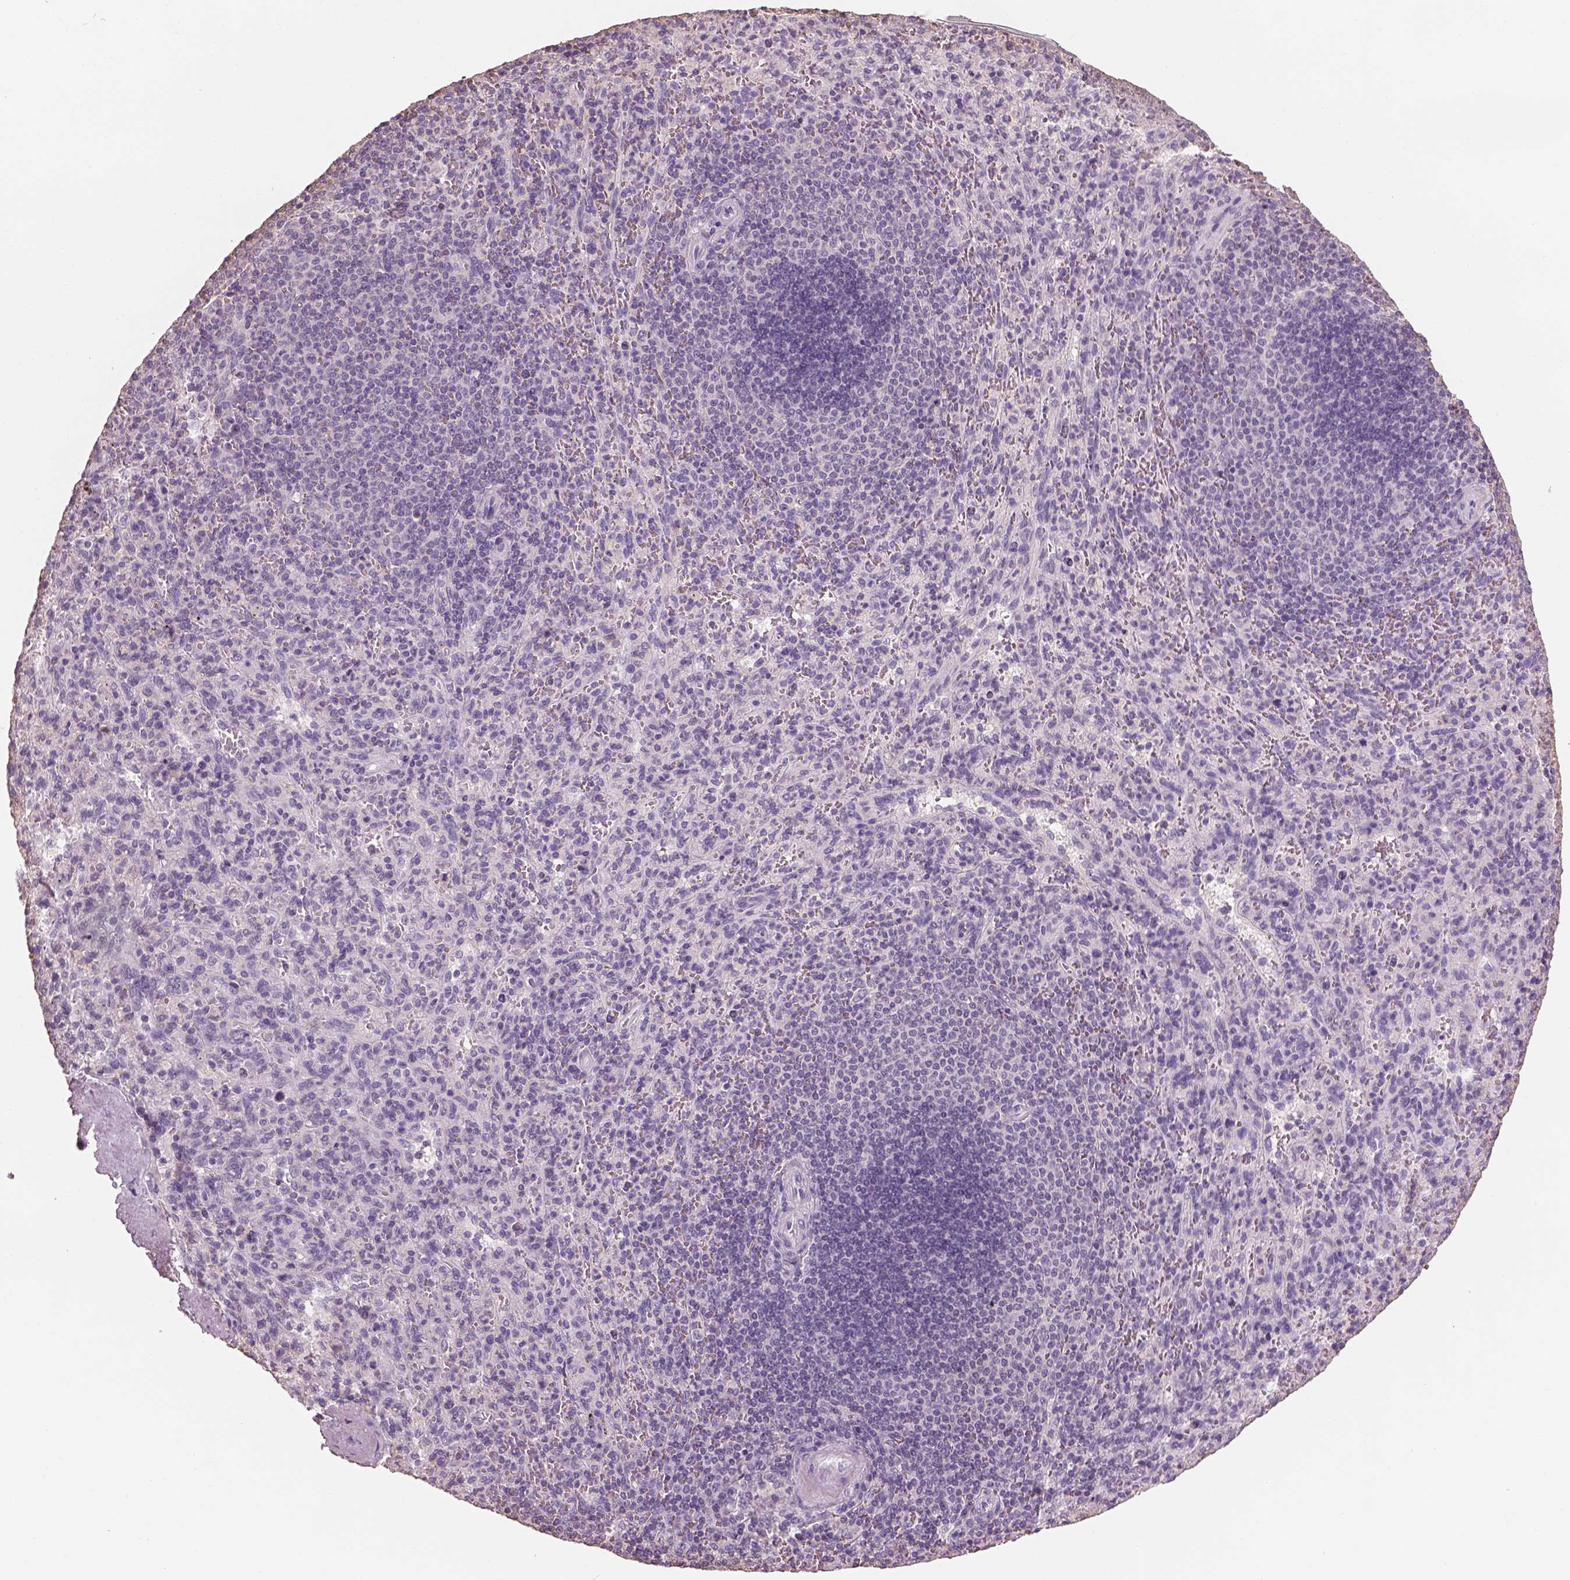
{"staining": {"intensity": "negative", "quantity": "none", "location": "none"}, "tissue": "spleen", "cell_type": "Cells in red pulp", "image_type": "normal", "snomed": [{"axis": "morphology", "description": "Normal tissue, NOS"}, {"axis": "topography", "description": "Spleen"}], "caption": "A high-resolution image shows immunohistochemistry staining of unremarkable spleen, which demonstrates no significant expression in cells in red pulp.", "gene": "OTUD6A", "patient": {"sex": "male", "age": 57}}